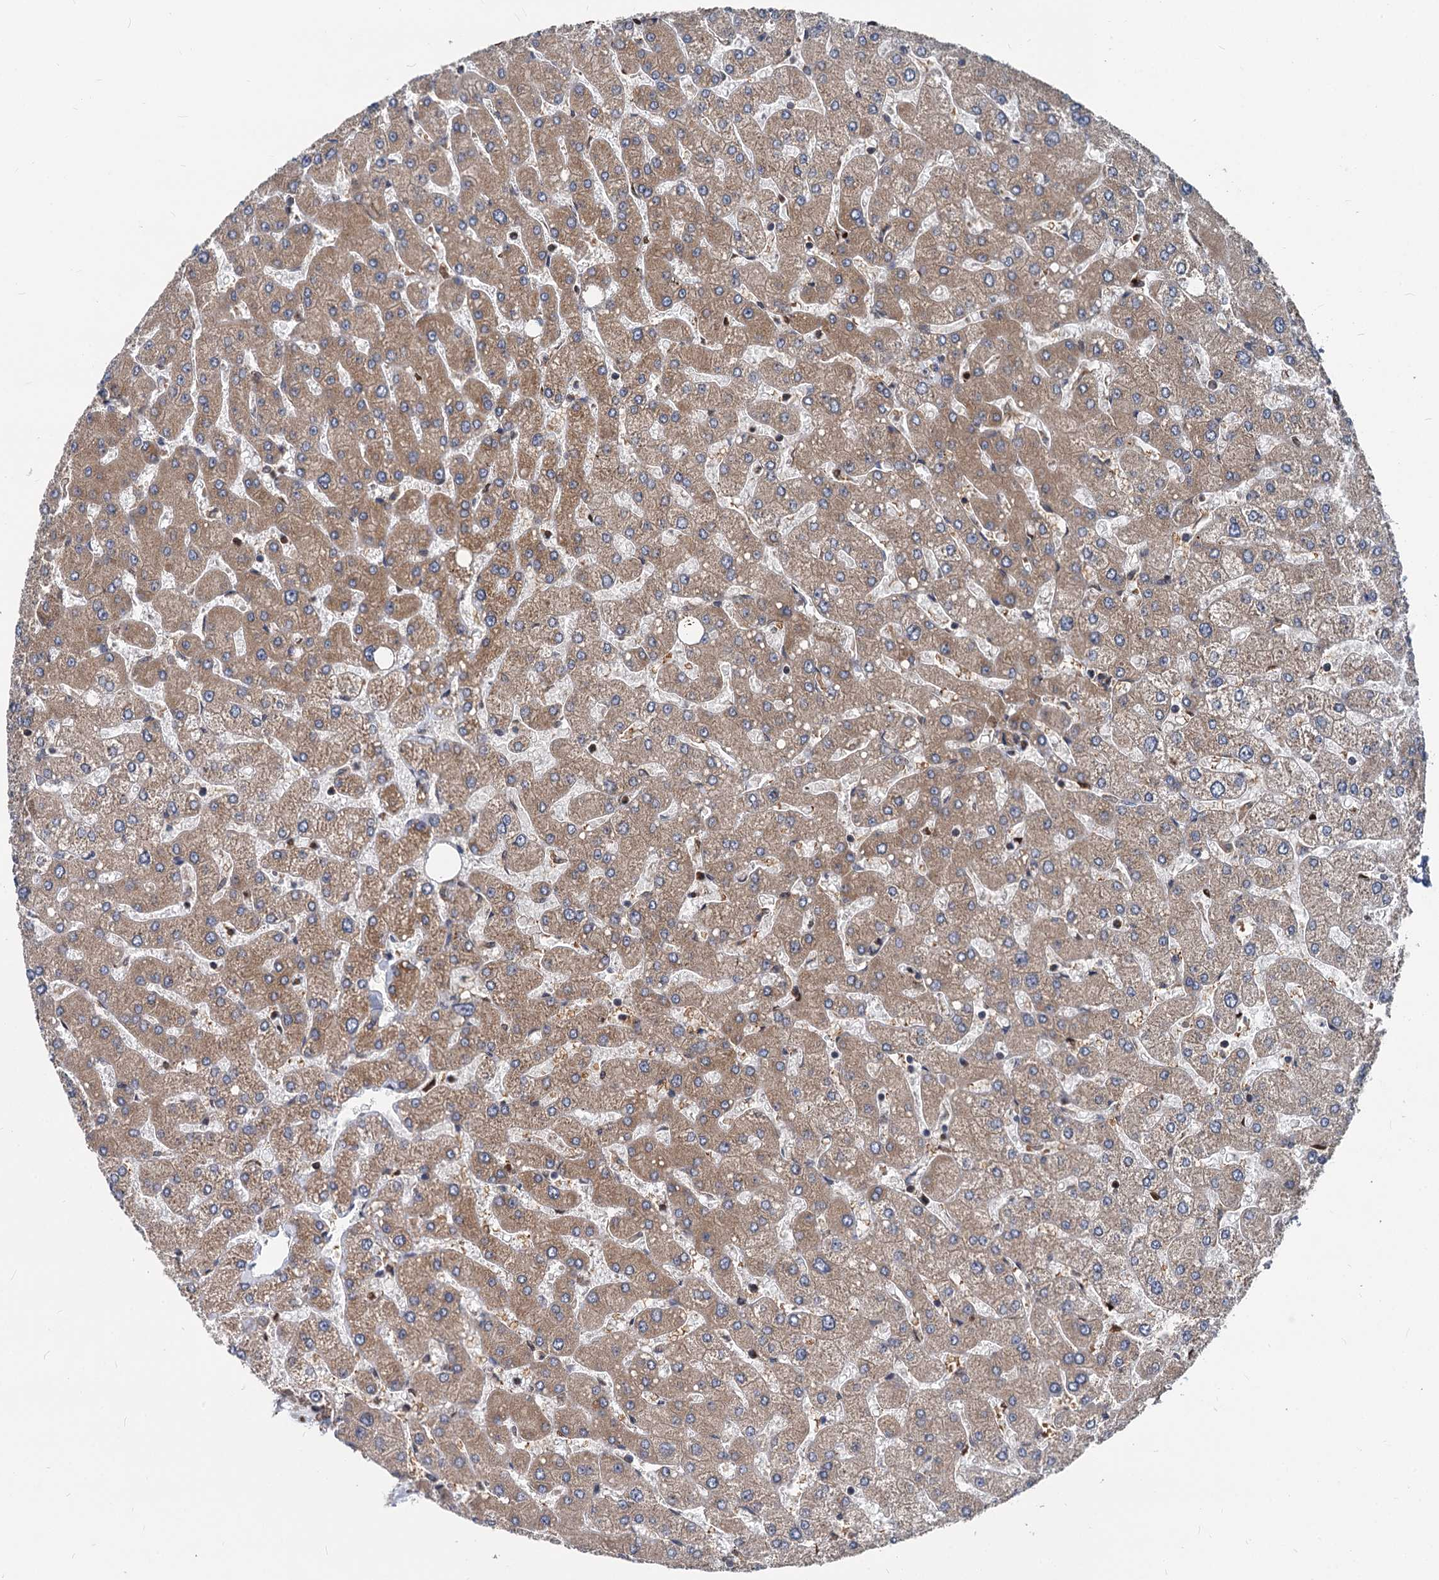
{"staining": {"intensity": "weak", "quantity": ">75%", "location": "cytoplasmic/membranous"}, "tissue": "liver", "cell_type": "Cholangiocytes", "image_type": "normal", "snomed": [{"axis": "morphology", "description": "Normal tissue, NOS"}, {"axis": "topography", "description": "Liver"}], "caption": "High-magnification brightfield microscopy of benign liver stained with DAB (3,3'-diaminobenzidine) (brown) and counterstained with hematoxylin (blue). cholangiocytes exhibit weak cytoplasmic/membranous positivity is present in approximately>75% of cells. The protein is stained brown, and the nuclei are stained in blue (DAB IHC with brightfield microscopy, high magnification).", "gene": "STIM1", "patient": {"sex": "male", "age": 55}}